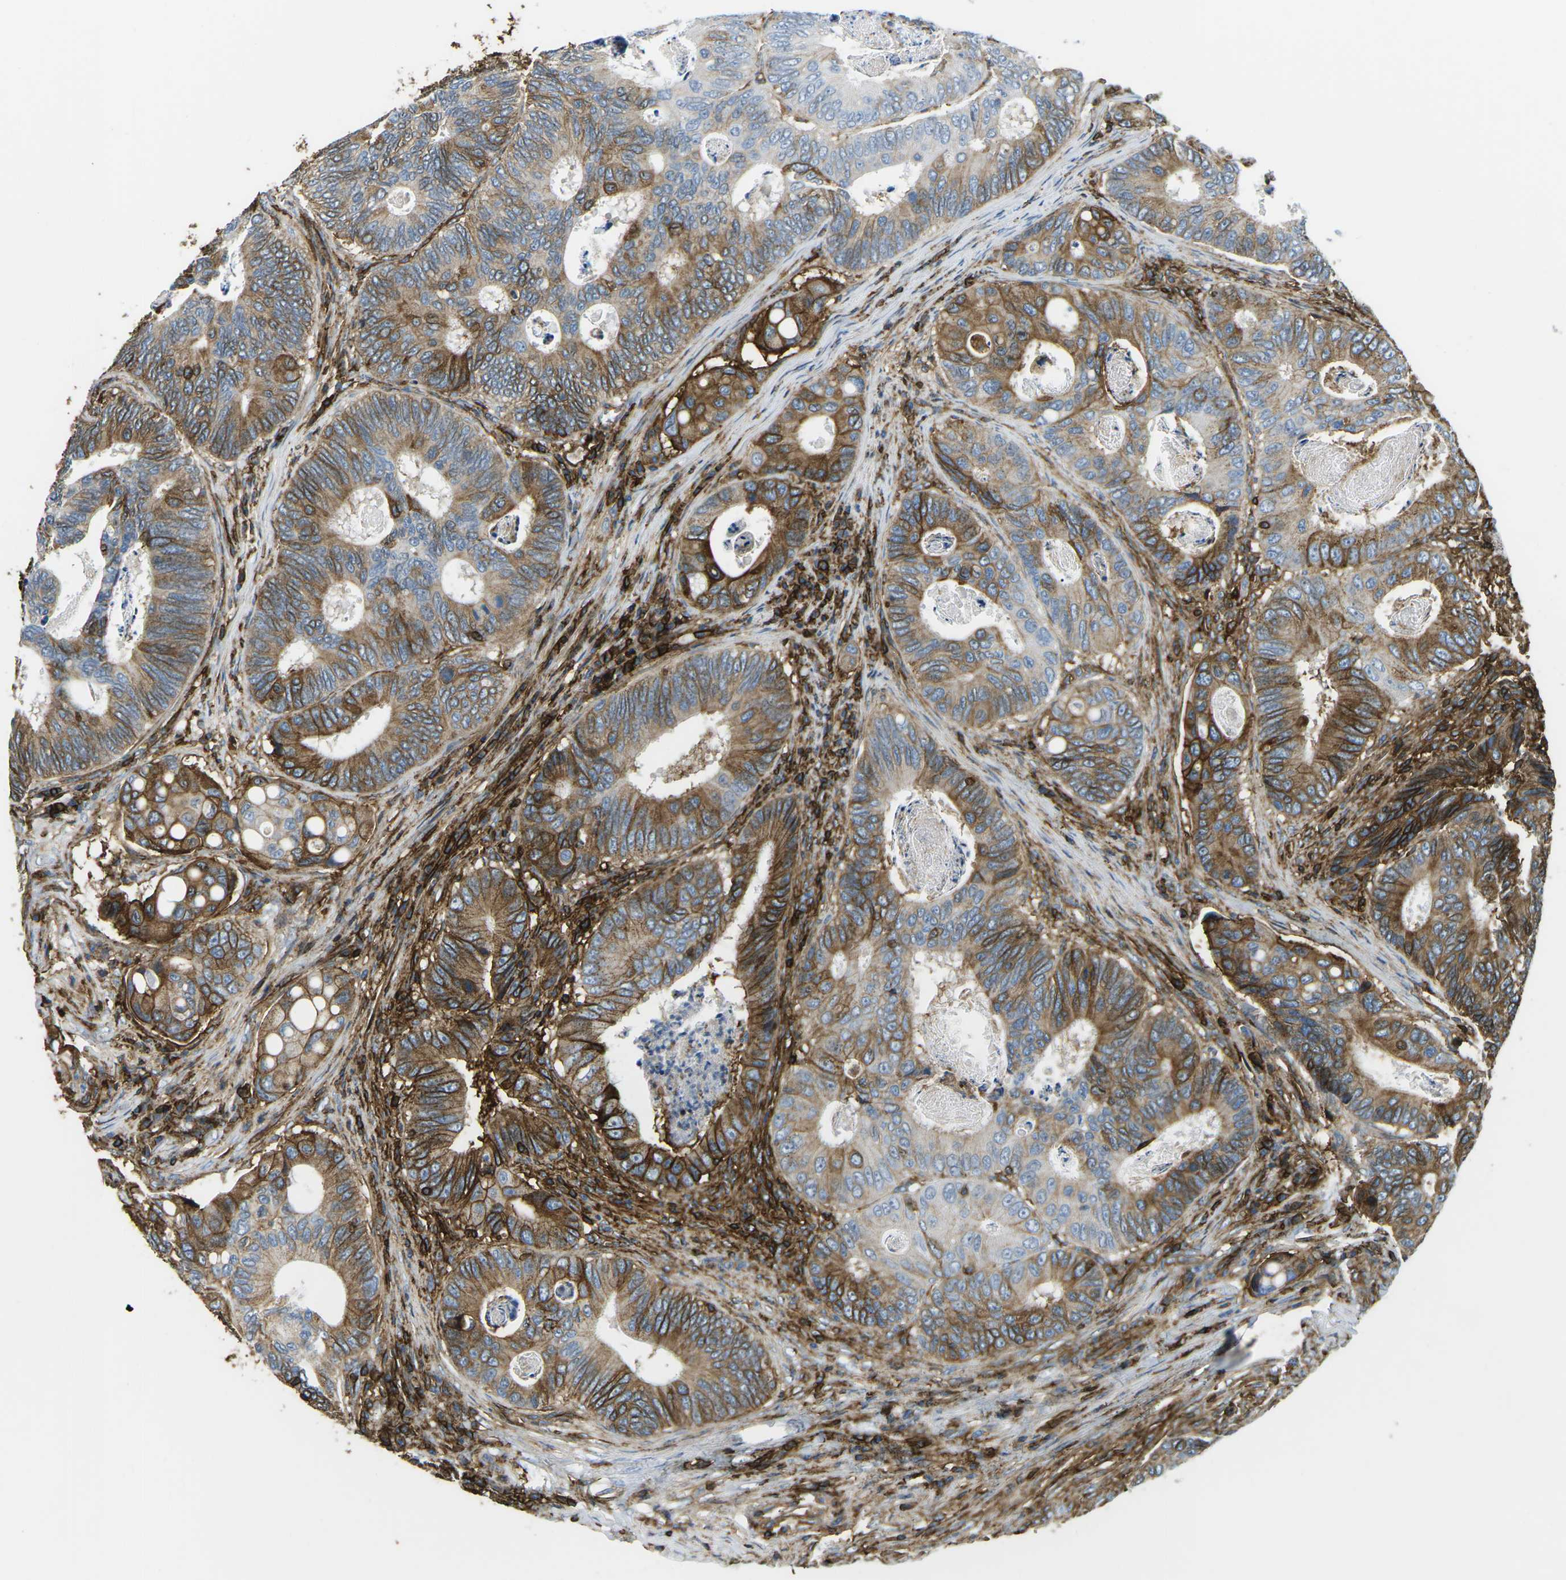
{"staining": {"intensity": "moderate", "quantity": ">75%", "location": "cytoplasmic/membranous"}, "tissue": "colorectal cancer", "cell_type": "Tumor cells", "image_type": "cancer", "snomed": [{"axis": "morphology", "description": "Inflammation, NOS"}, {"axis": "morphology", "description": "Adenocarcinoma, NOS"}, {"axis": "topography", "description": "Colon"}], "caption": "Human colorectal cancer (adenocarcinoma) stained for a protein (brown) demonstrates moderate cytoplasmic/membranous positive expression in about >75% of tumor cells.", "gene": "HLA-B", "patient": {"sex": "male", "age": 72}}